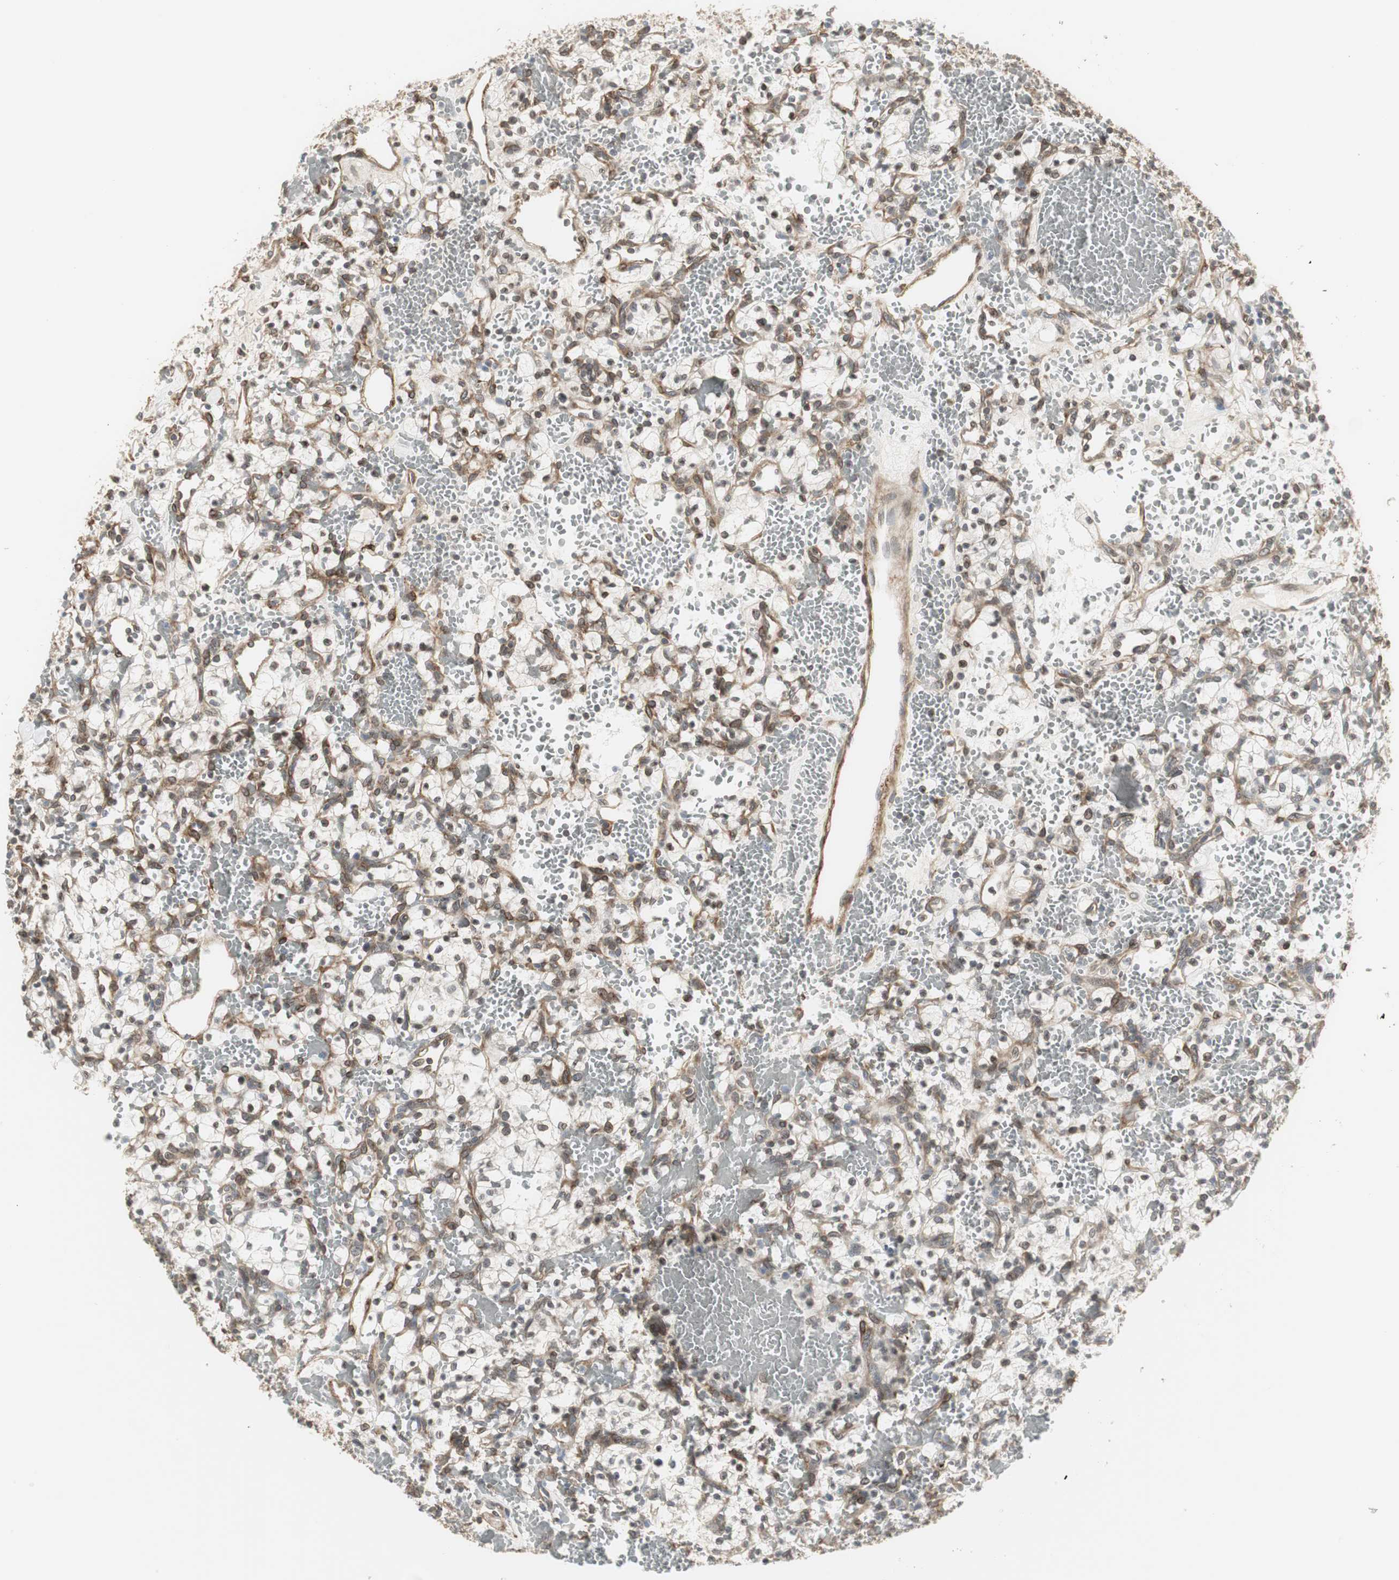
{"staining": {"intensity": "moderate", "quantity": "25%-75%", "location": "cytoplasmic/membranous"}, "tissue": "renal cancer", "cell_type": "Tumor cells", "image_type": "cancer", "snomed": [{"axis": "morphology", "description": "Adenocarcinoma, NOS"}, {"axis": "topography", "description": "Kidney"}], "caption": "Immunohistochemical staining of renal cancer displays moderate cytoplasmic/membranous protein positivity in about 25%-75% of tumor cells. (IHC, brightfield microscopy, high magnification).", "gene": "SCYL3", "patient": {"sex": "female", "age": 60}}